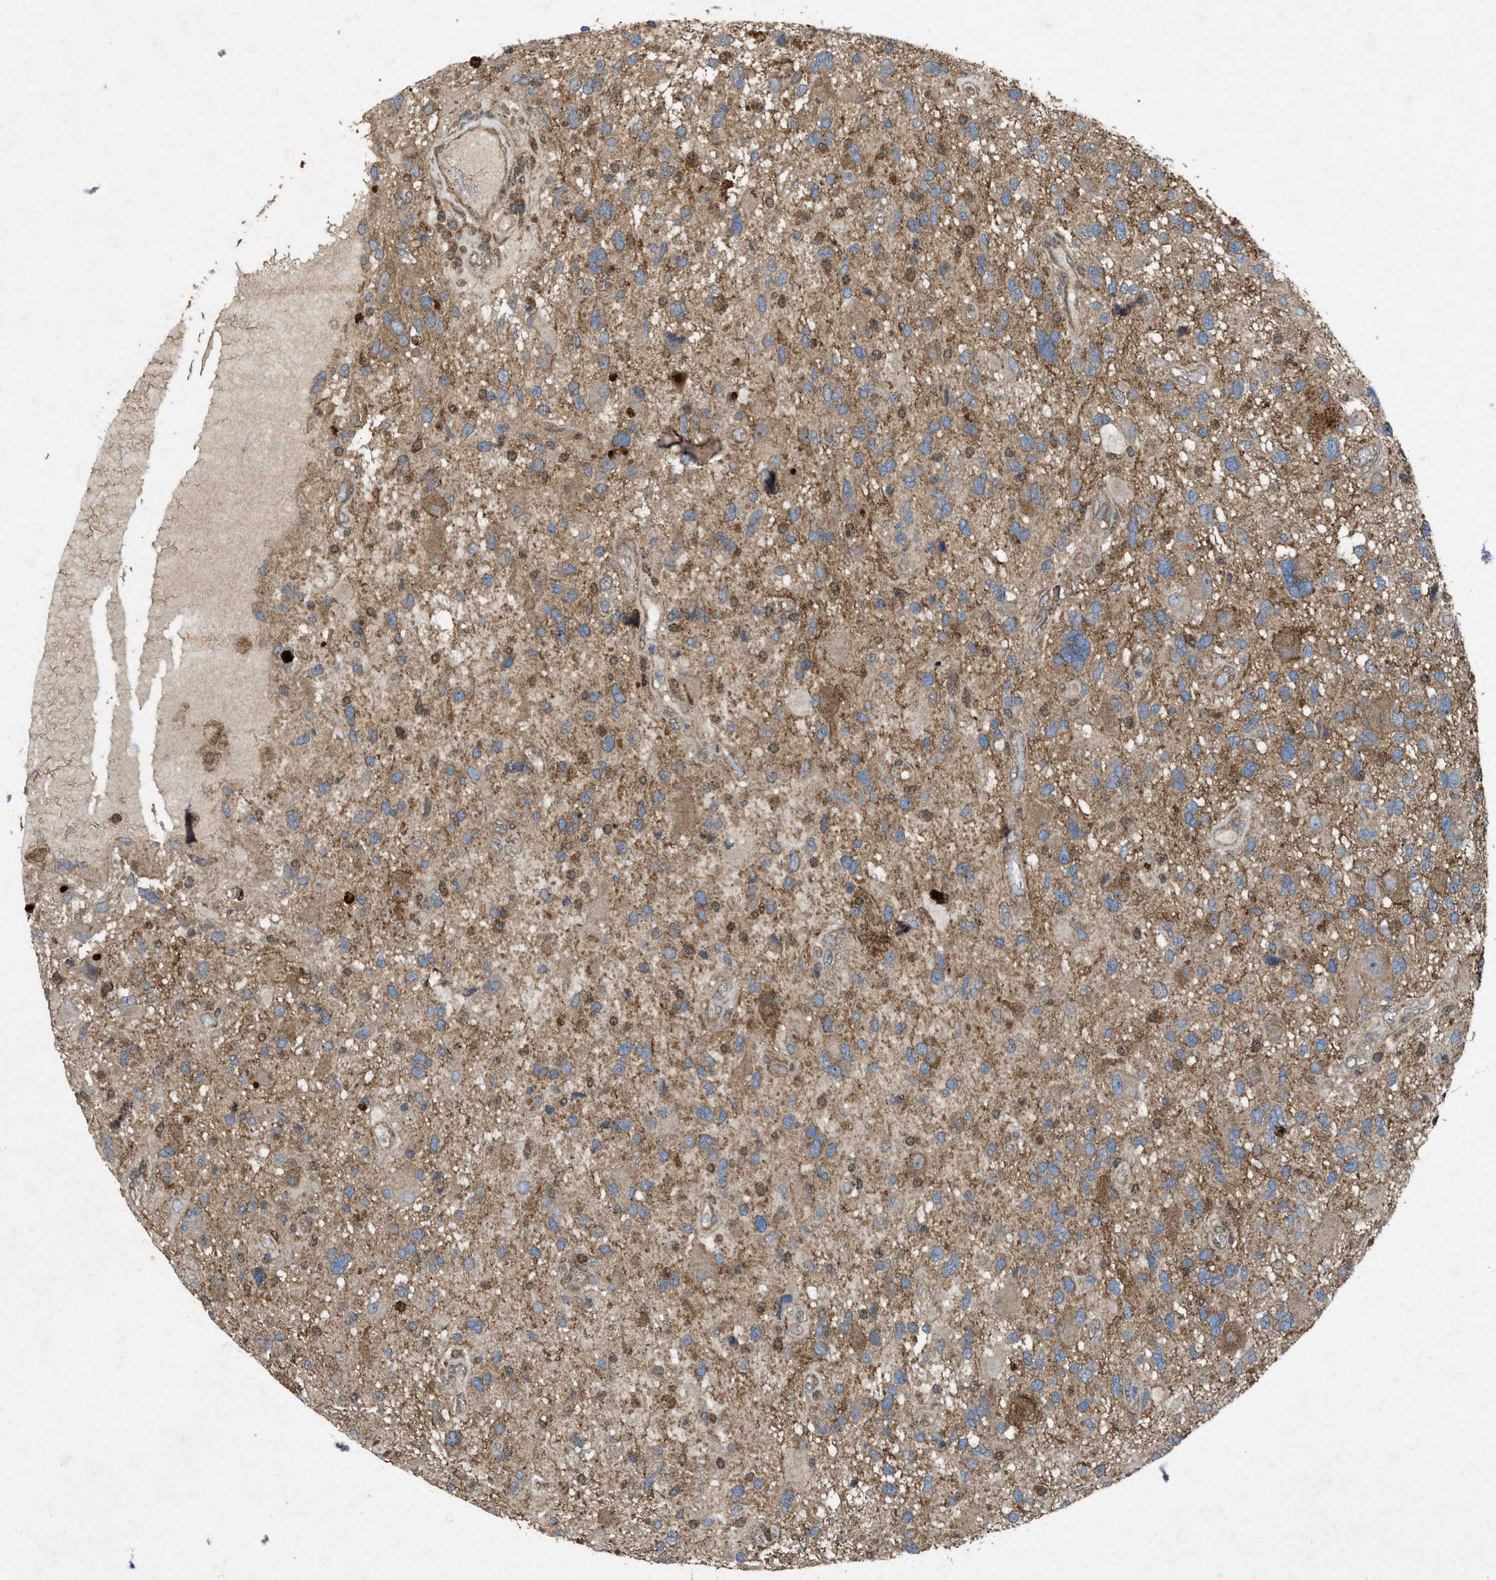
{"staining": {"intensity": "weak", "quantity": "25%-75%", "location": "cytoplasmic/membranous"}, "tissue": "glioma", "cell_type": "Tumor cells", "image_type": "cancer", "snomed": [{"axis": "morphology", "description": "Glioma, malignant, High grade"}, {"axis": "topography", "description": "Brain"}], "caption": "This image exhibits immunohistochemistry (IHC) staining of human glioma, with low weak cytoplasmic/membranous staining in about 25%-75% of tumor cells.", "gene": "PDP2", "patient": {"sex": "male", "age": 33}}